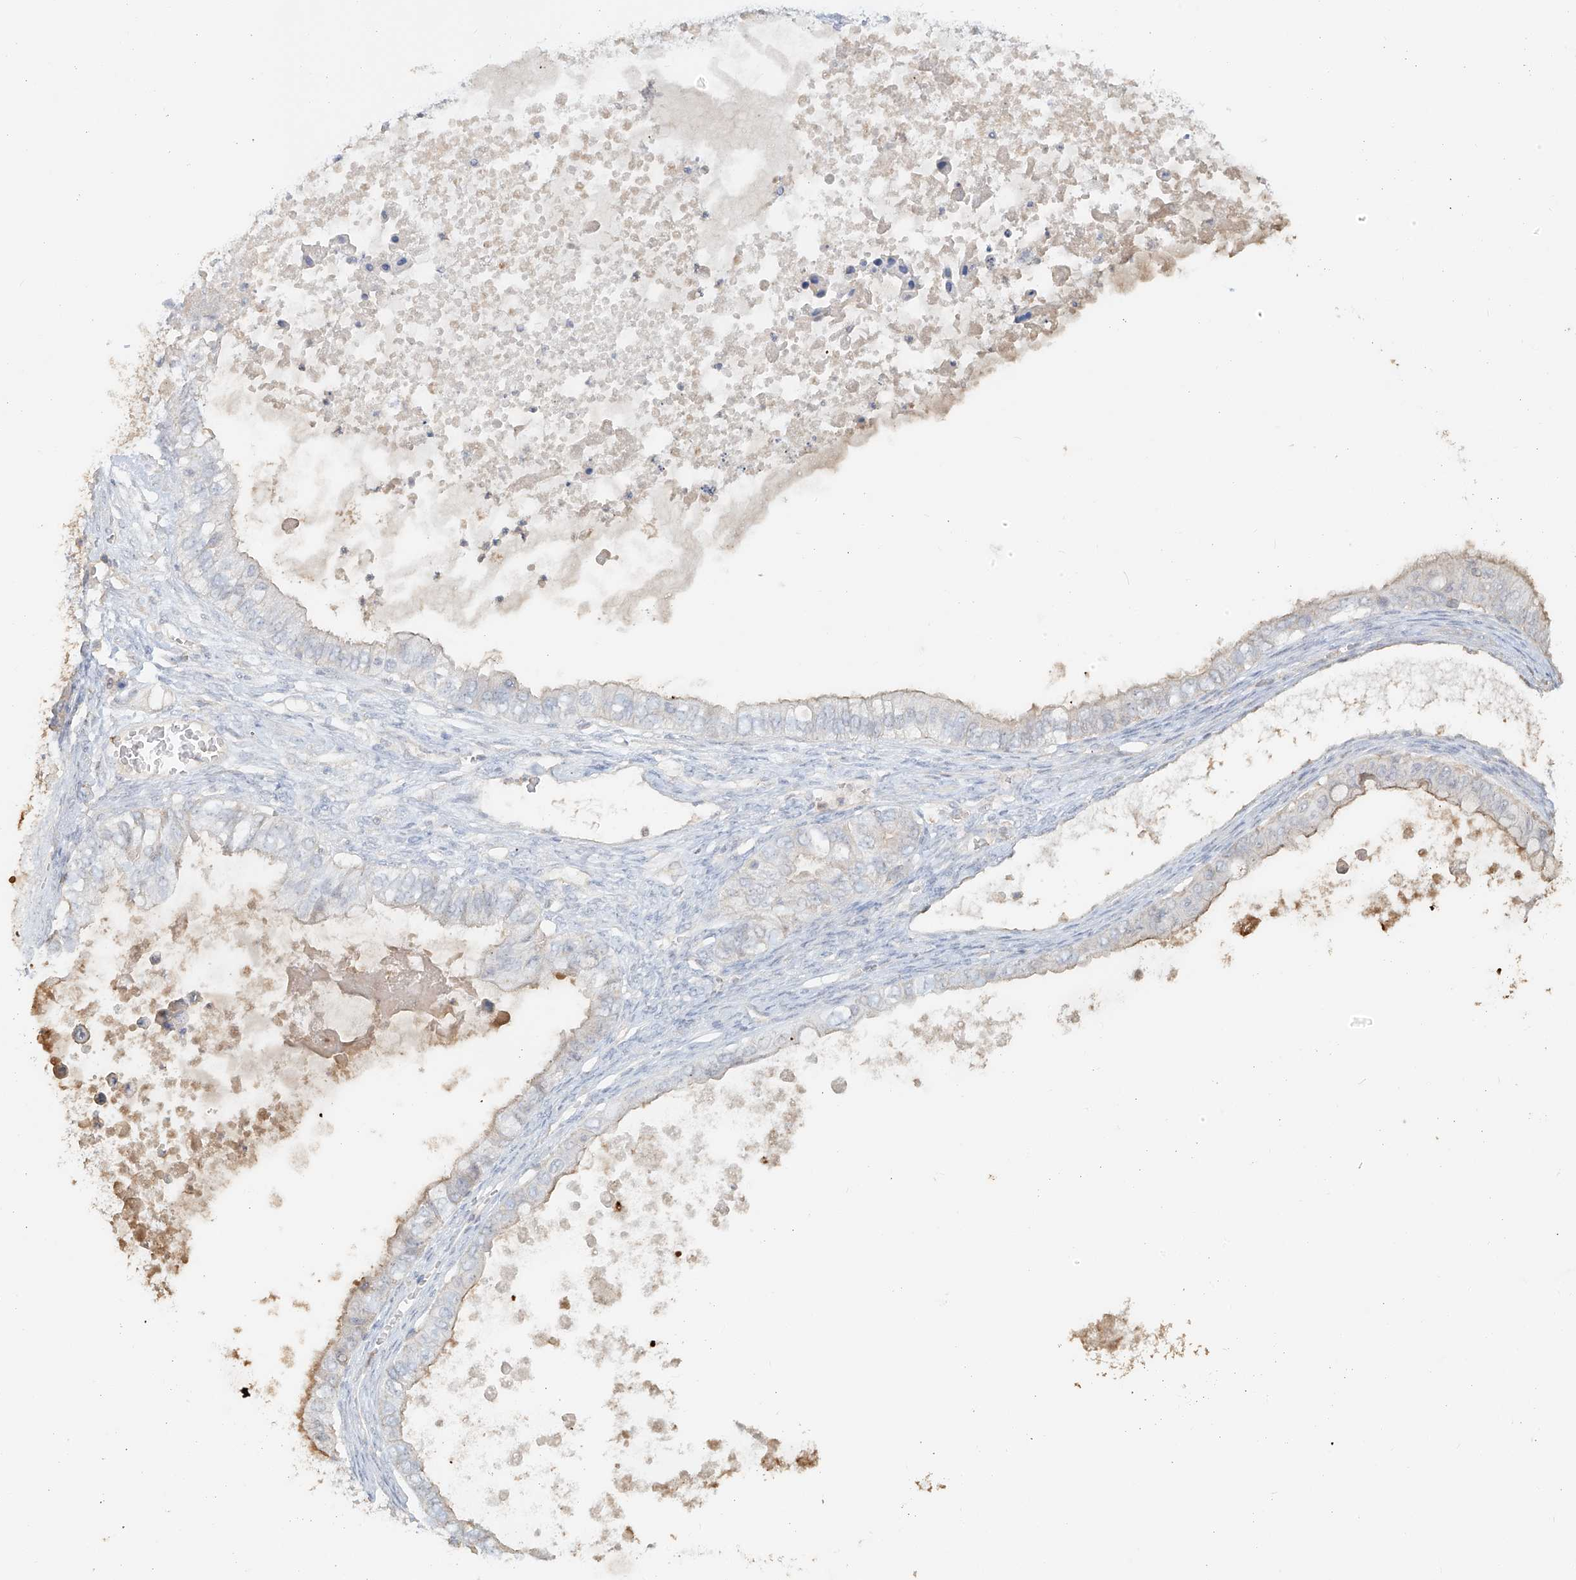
{"staining": {"intensity": "negative", "quantity": "none", "location": "none"}, "tissue": "ovarian cancer", "cell_type": "Tumor cells", "image_type": "cancer", "snomed": [{"axis": "morphology", "description": "Cystadenocarcinoma, mucinous, NOS"}, {"axis": "topography", "description": "Ovary"}], "caption": "Tumor cells are negative for brown protein staining in ovarian mucinous cystadenocarcinoma. (DAB immunohistochemistry with hematoxylin counter stain).", "gene": "NPHS1", "patient": {"sex": "female", "age": 80}}